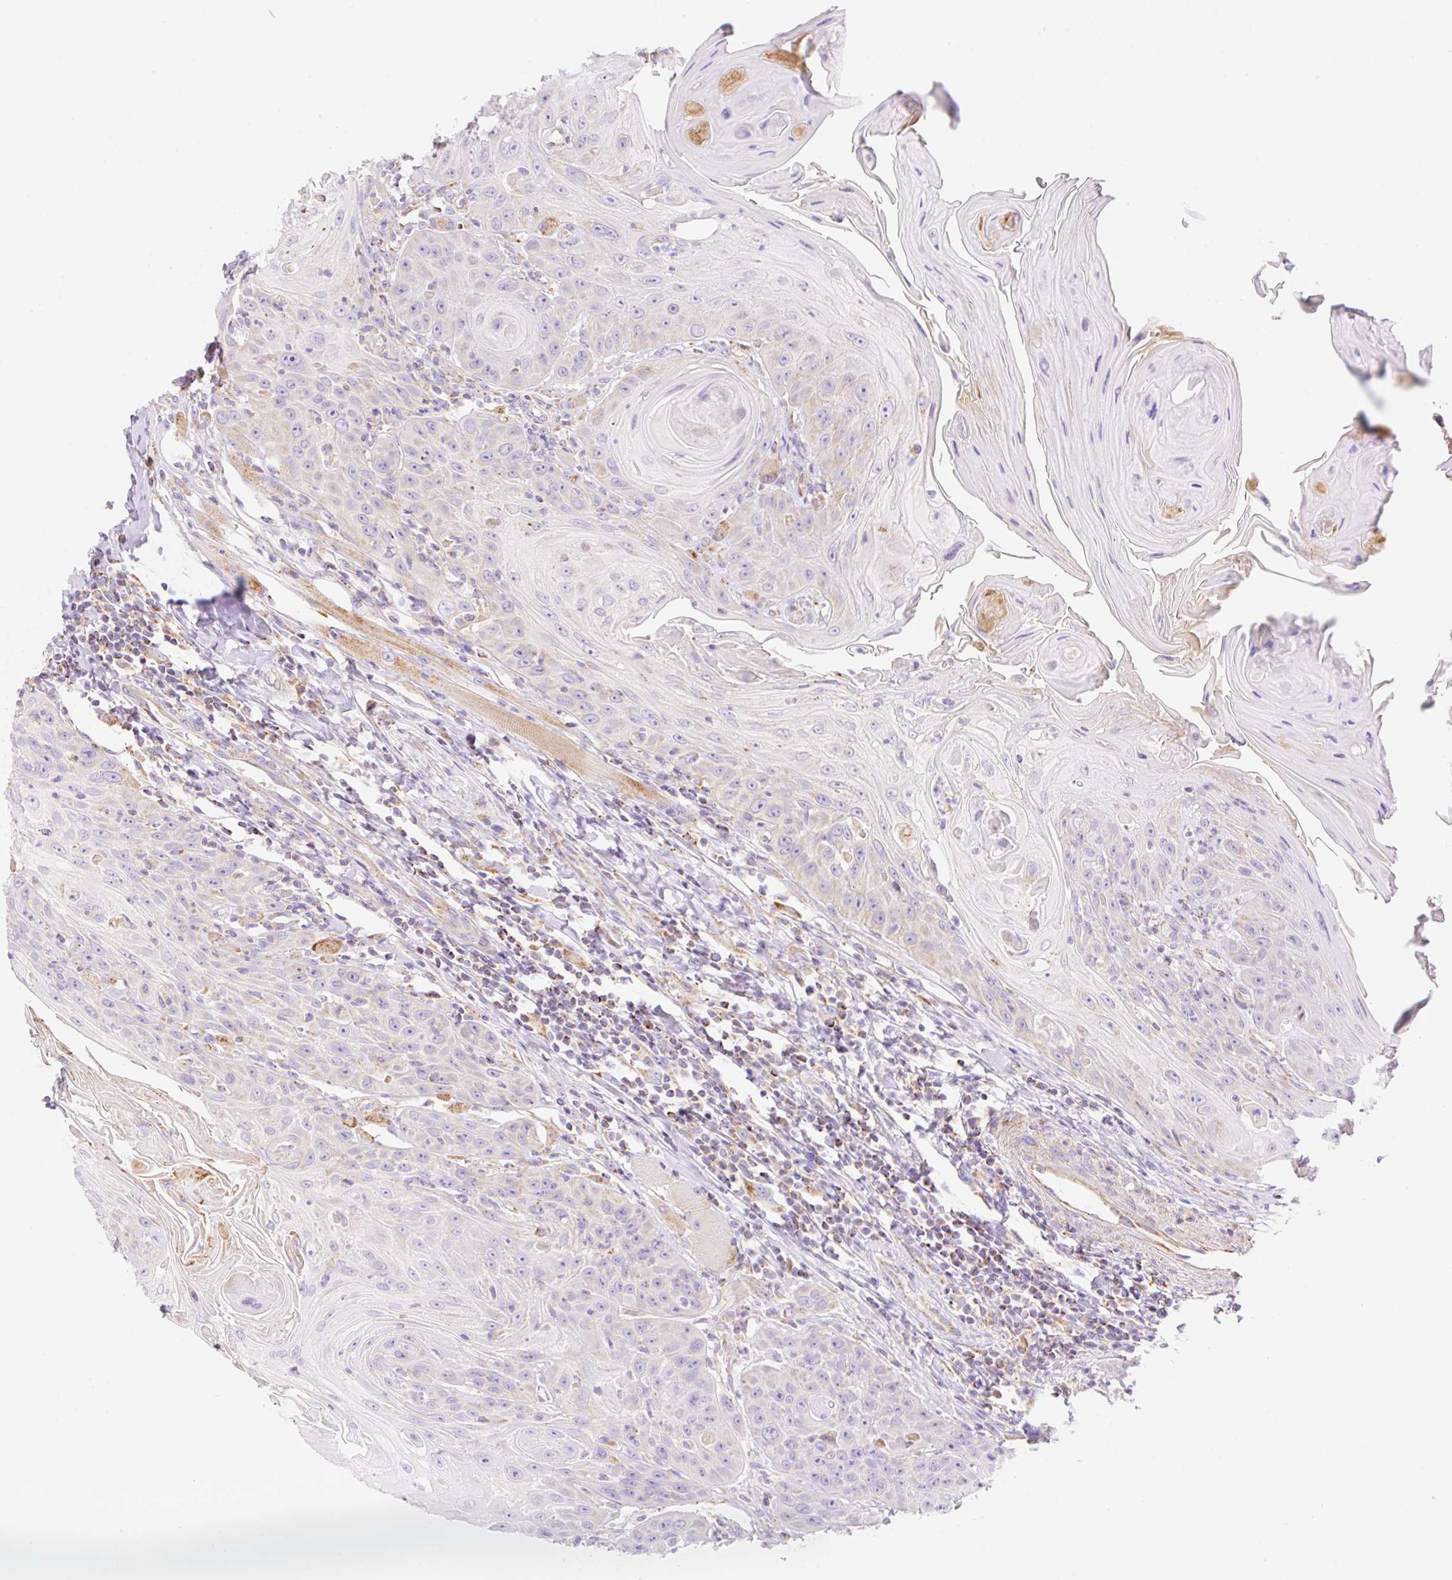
{"staining": {"intensity": "moderate", "quantity": "<25%", "location": "cytoplasmic/membranous"}, "tissue": "head and neck cancer", "cell_type": "Tumor cells", "image_type": "cancer", "snomed": [{"axis": "morphology", "description": "Squamous cell carcinoma, NOS"}, {"axis": "topography", "description": "Head-Neck"}], "caption": "Immunohistochemical staining of human squamous cell carcinoma (head and neck) reveals moderate cytoplasmic/membranous protein positivity in about <25% of tumor cells.", "gene": "ETNK2", "patient": {"sex": "female", "age": 59}}